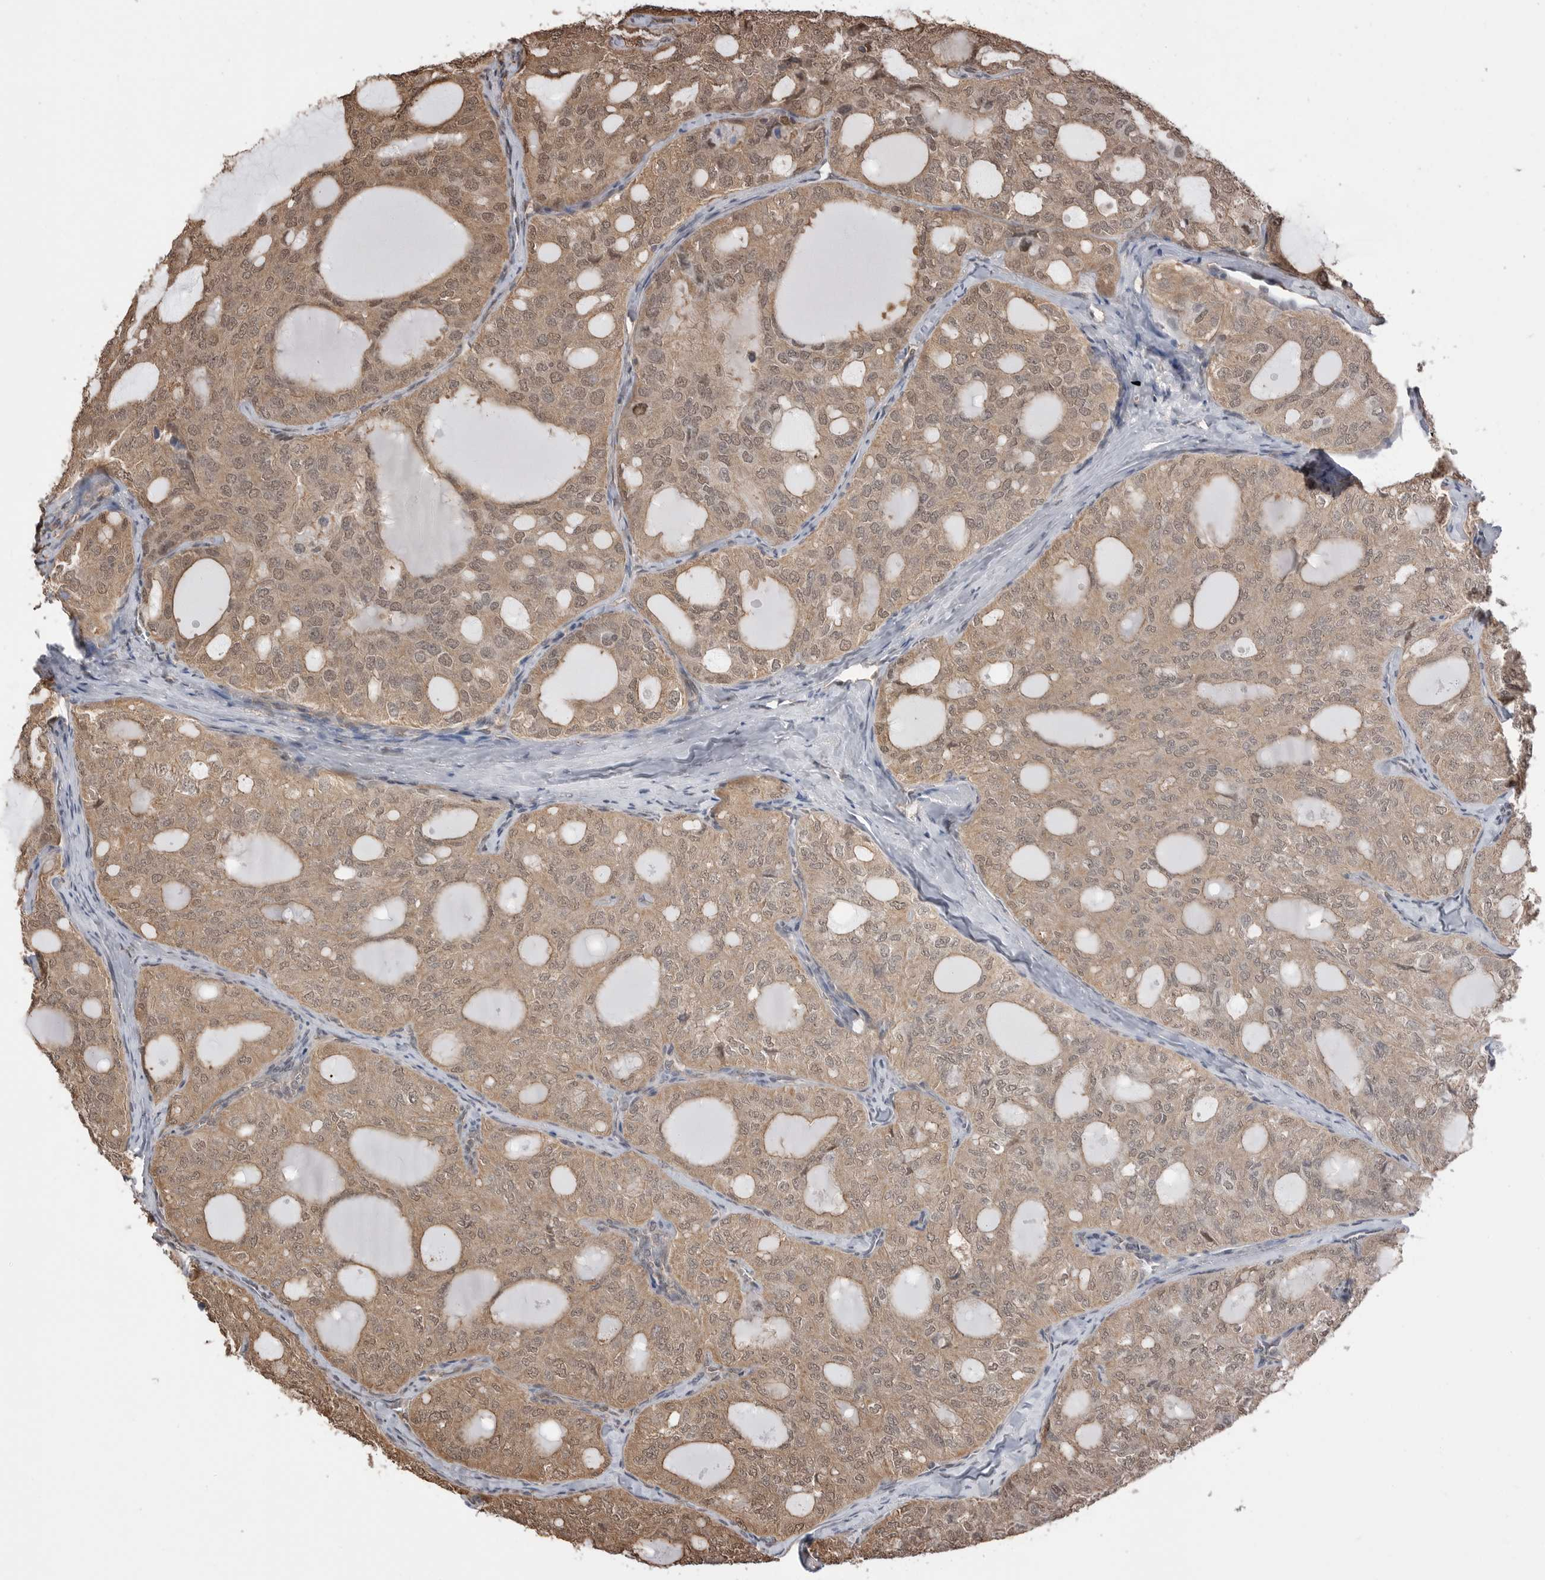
{"staining": {"intensity": "weak", "quantity": ">75%", "location": "cytoplasmic/membranous,nuclear"}, "tissue": "thyroid cancer", "cell_type": "Tumor cells", "image_type": "cancer", "snomed": [{"axis": "morphology", "description": "Follicular adenoma carcinoma, NOS"}, {"axis": "topography", "description": "Thyroid gland"}], "caption": "Immunohistochemistry (DAB) staining of human thyroid cancer shows weak cytoplasmic/membranous and nuclear protein staining in about >75% of tumor cells.", "gene": "PEAK1", "patient": {"sex": "male", "age": 75}}